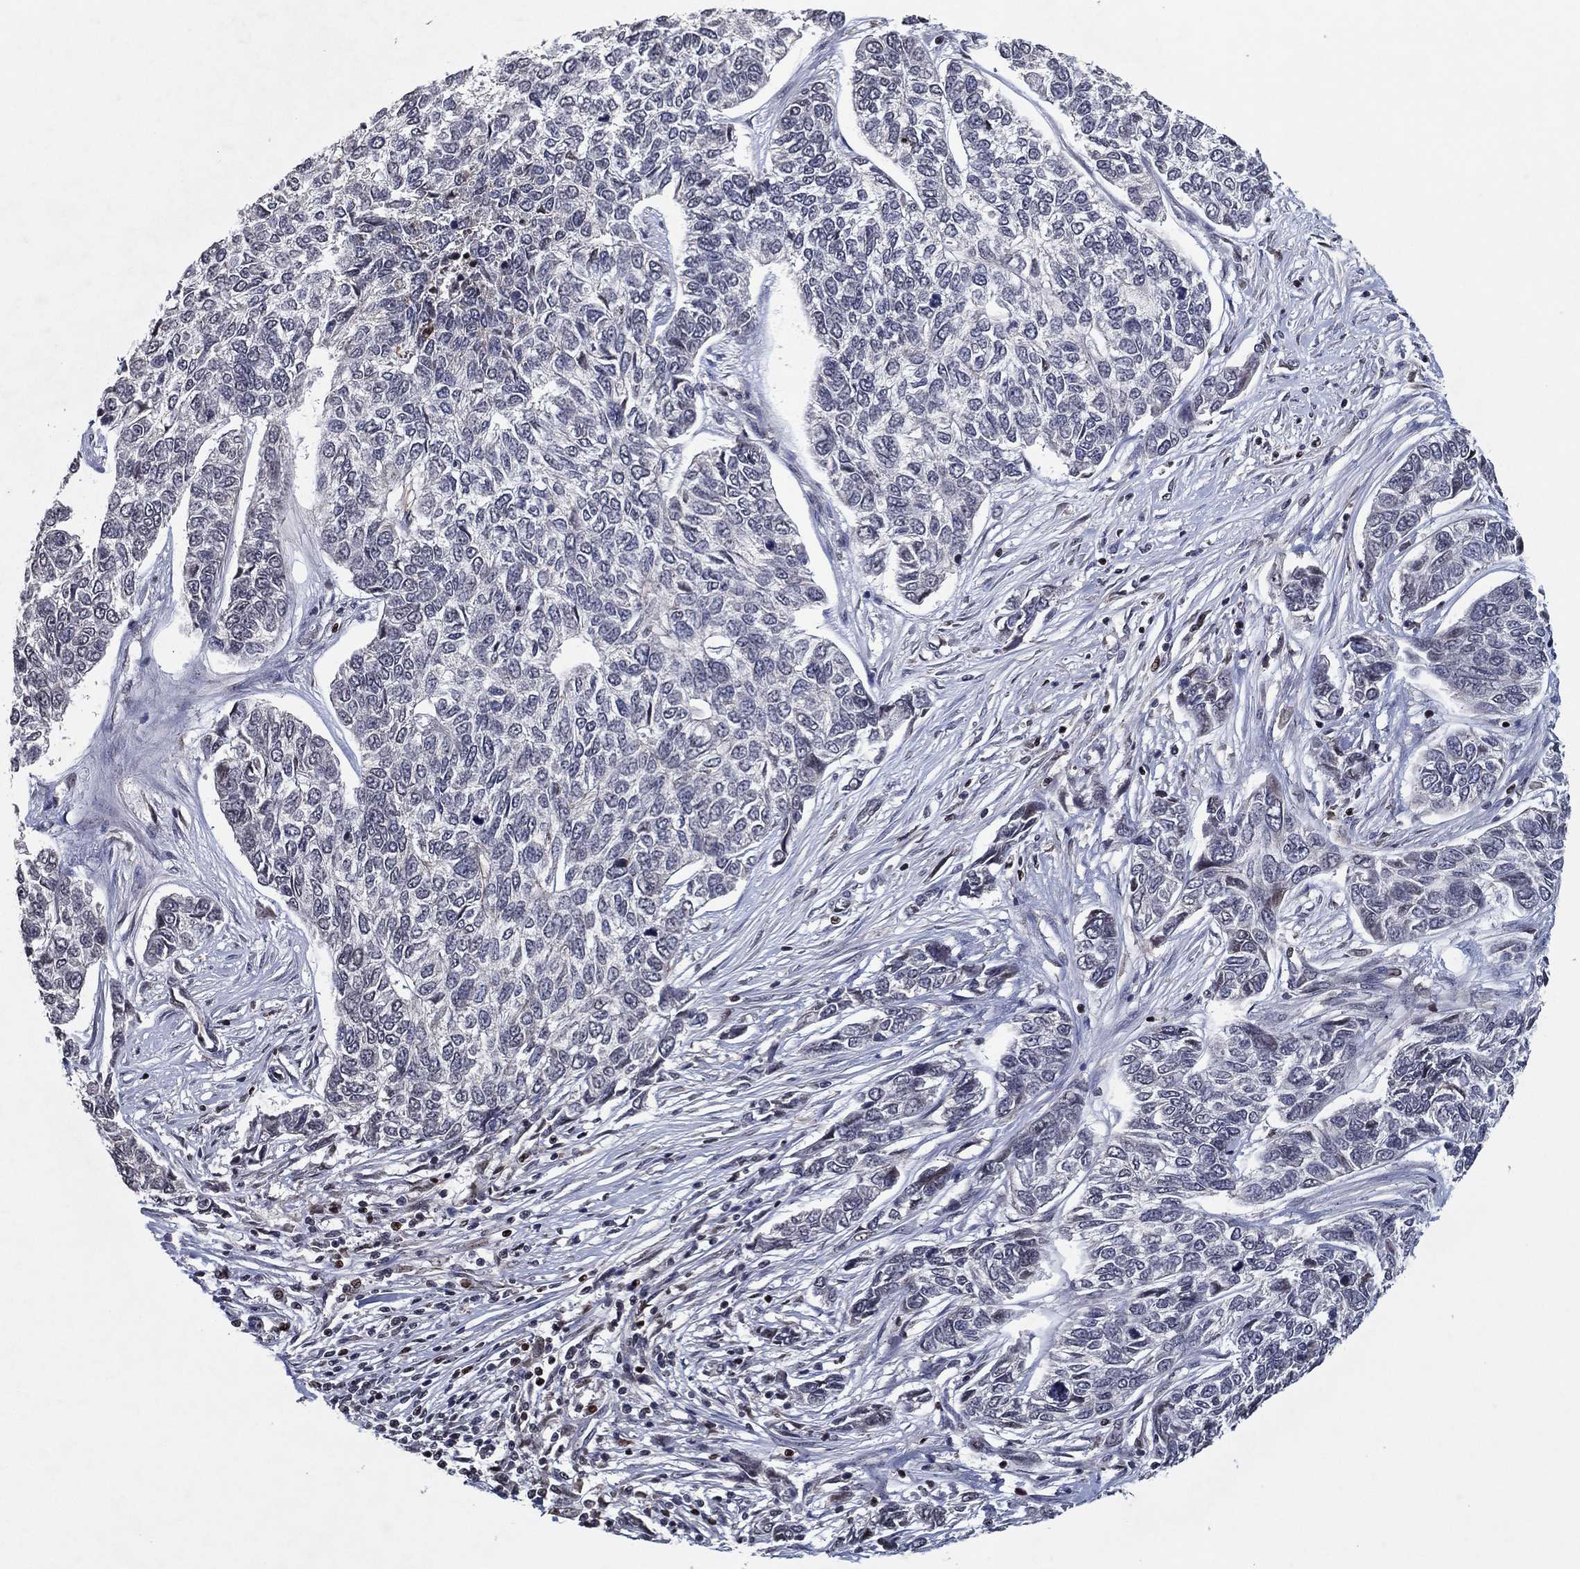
{"staining": {"intensity": "negative", "quantity": "none", "location": "none"}, "tissue": "skin cancer", "cell_type": "Tumor cells", "image_type": "cancer", "snomed": [{"axis": "morphology", "description": "Basal cell carcinoma"}, {"axis": "topography", "description": "Skin"}], "caption": "Protein analysis of skin basal cell carcinoma reveals no significant positivity in tumor cells.", "gene": "ZBTB42", "patient": {"sex": "female", "age": 65}}